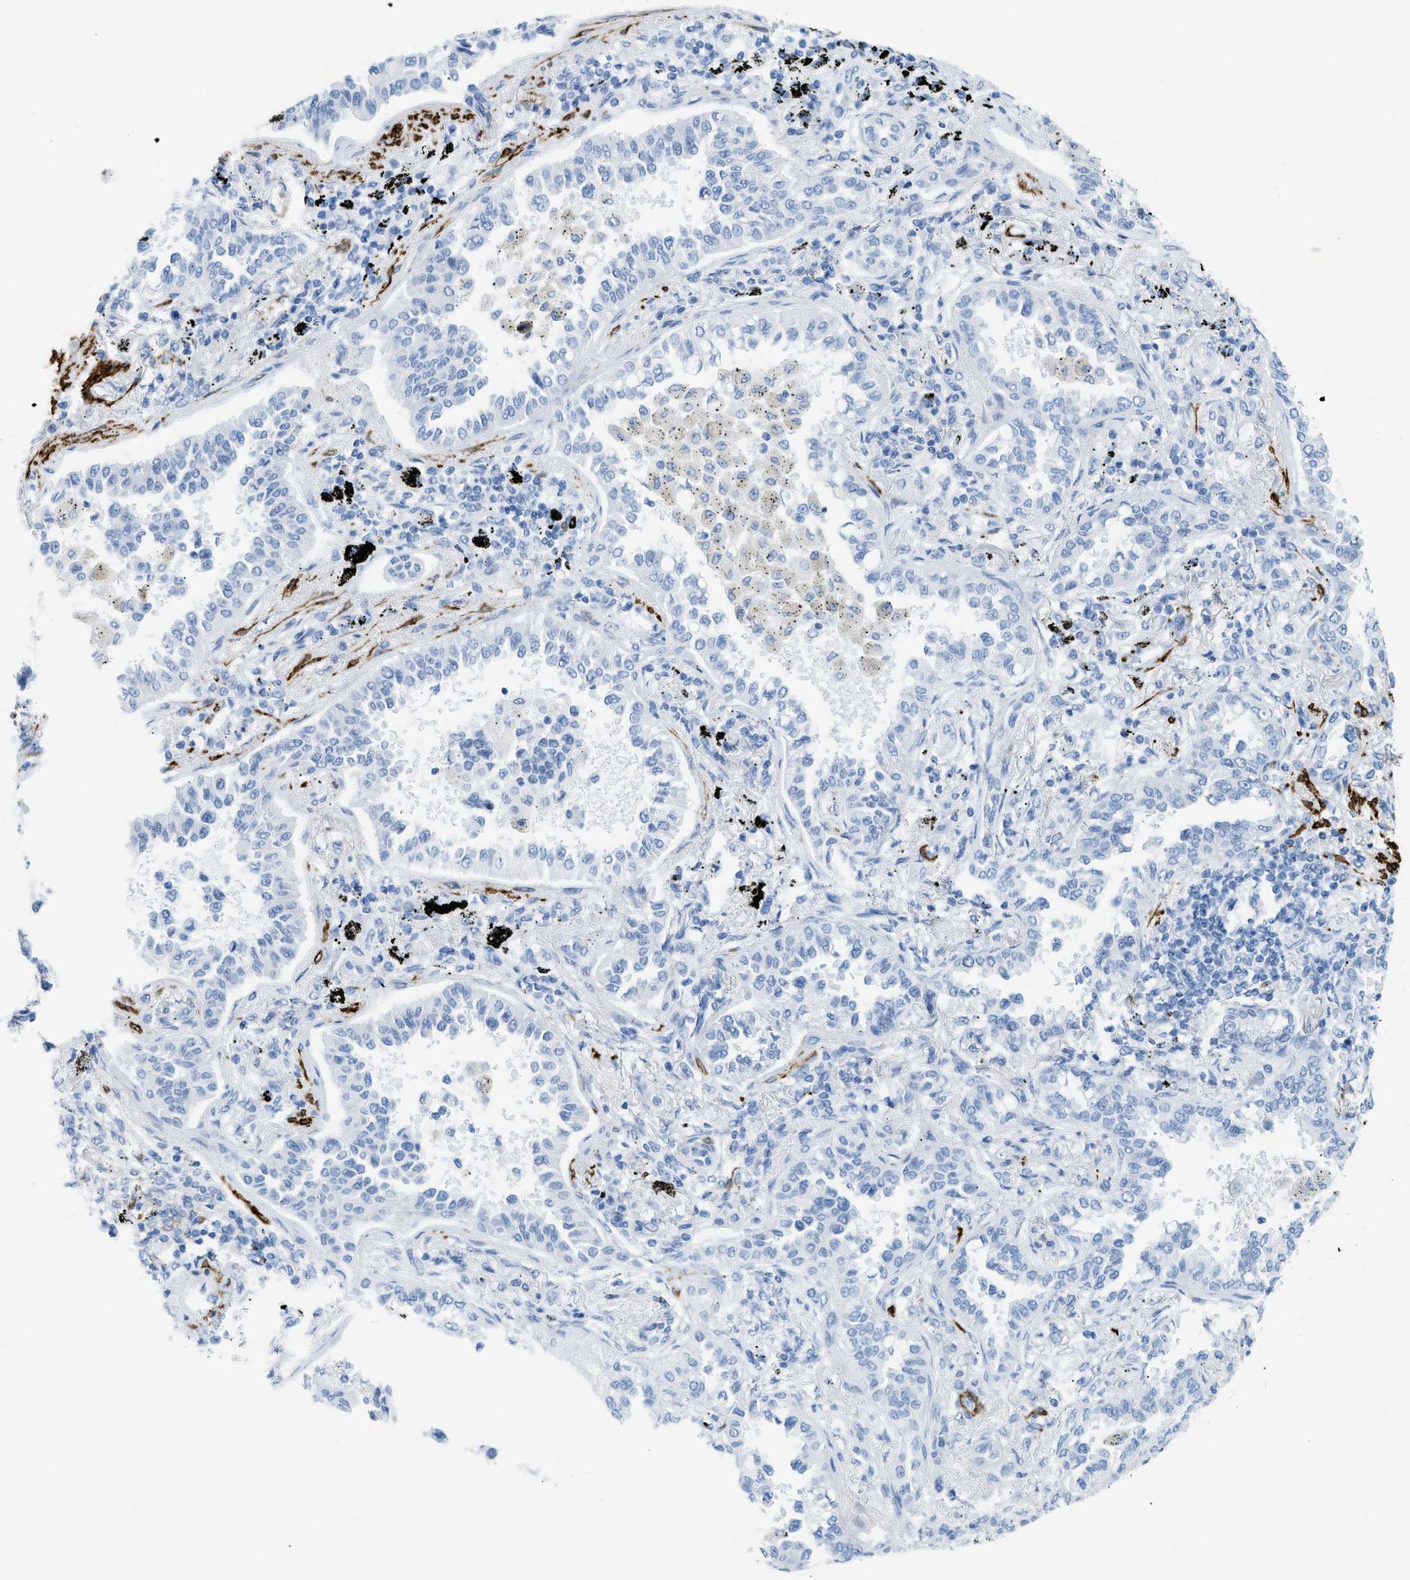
{"staining": {"intensity": "negative", "quantity": "none", "location": "none"}, "tissue": "lung cancer", "cell_type": "Tumor cells", "image_type": "cancer", "snomed": [{"axis": "morphology", "description": "Normal tissue, NOS"}, {"axis": "morphology", "description": "Adenocarcinoma, NOS"}, {"axis": "topography", "description": "Lung"}], "caption": "Tumor cells are negative for protein expression in human lung adenocarcinoma.", "gene": "DES", "patient": {"sex": "male", "age": 59}}